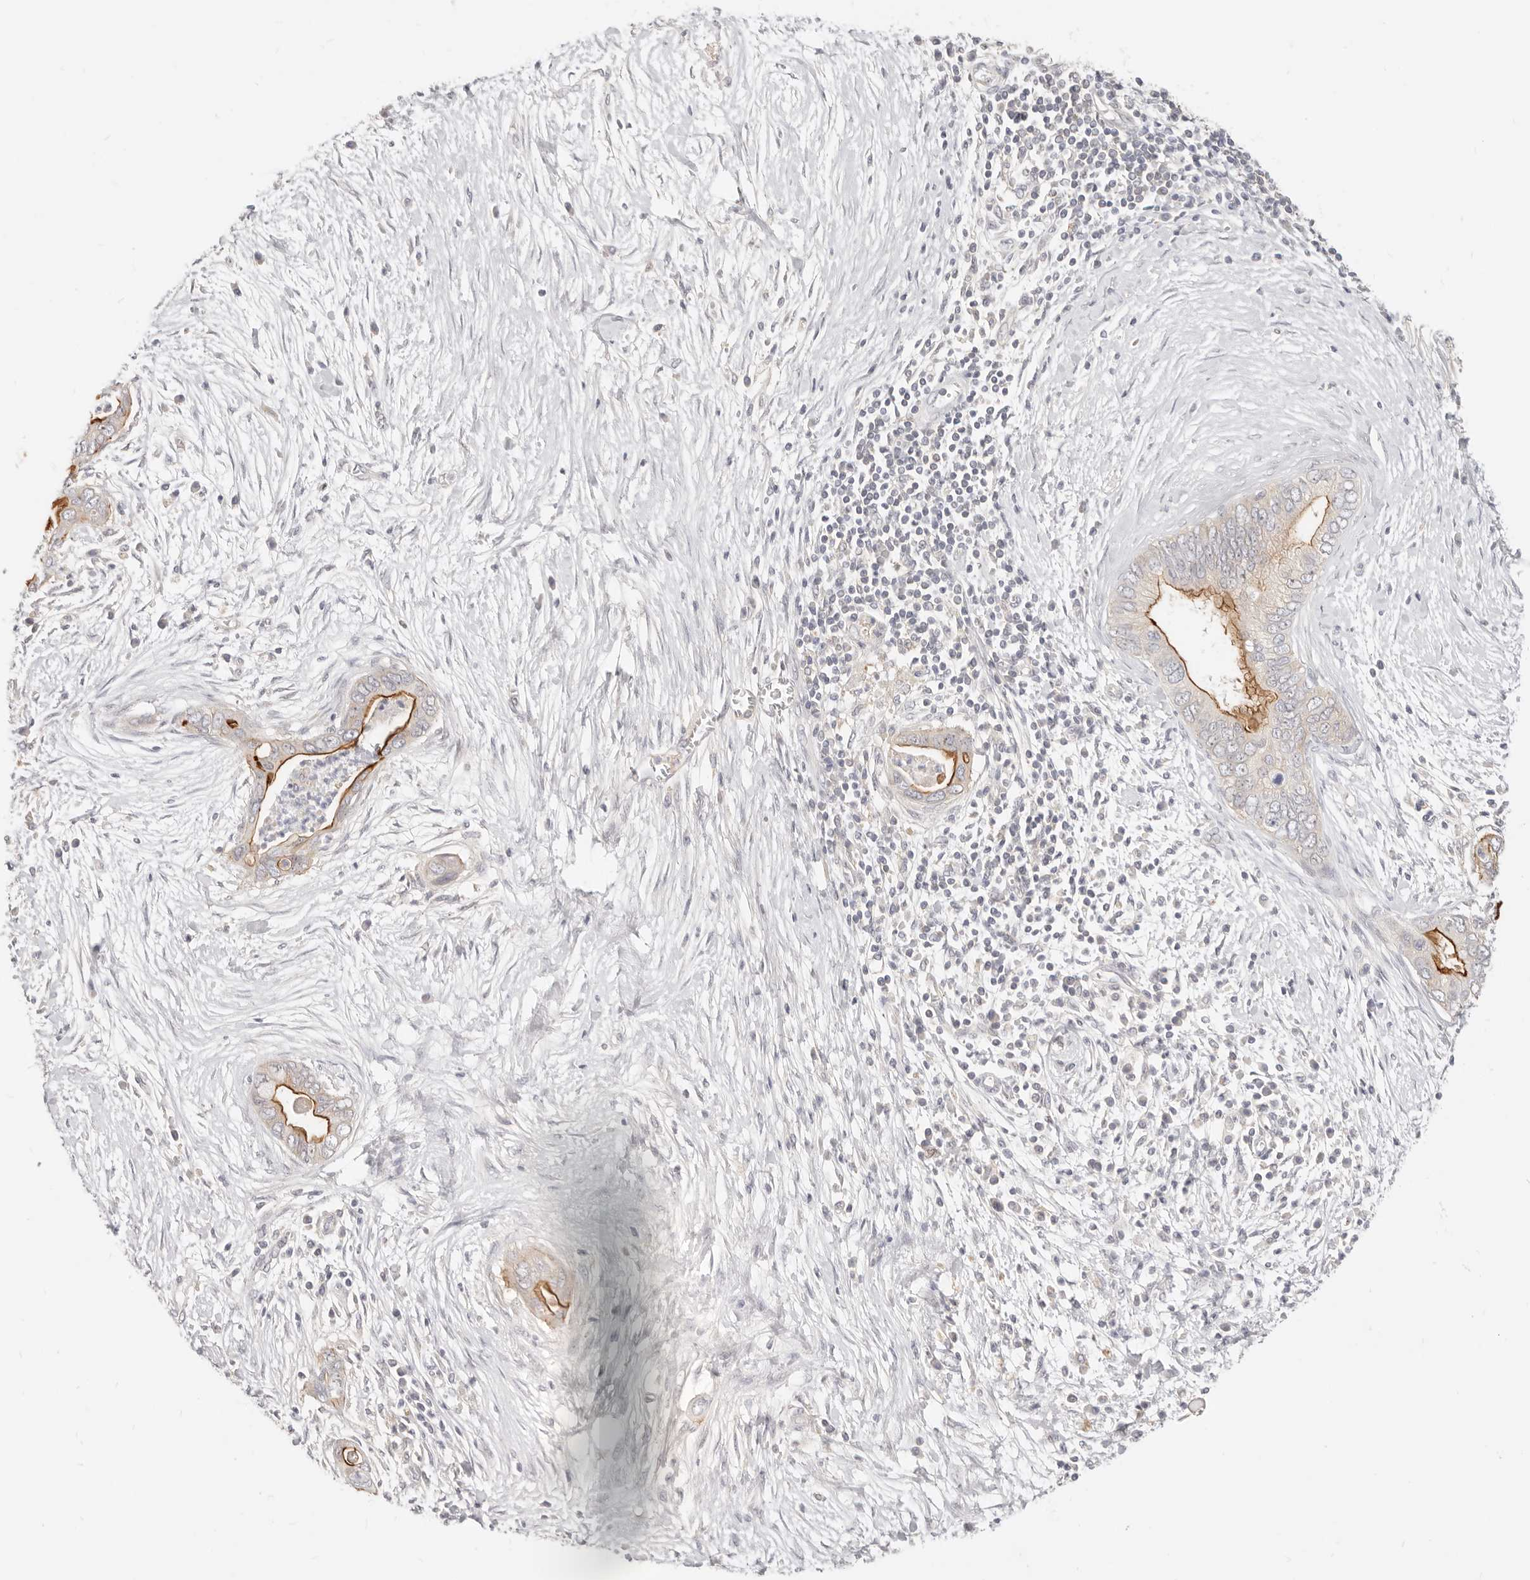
{"staining": {"intensity": "strong", "quantity": "25%-75%", "location": "cytoplasmic/membranous"}, "tissue": "pancreatic cancer", "cell_type": "Tumor cells", "image_type": "cancer", "snomed": [{"axis": "morphology", "description": "Adenocarcinoma, NOS"}, {"axis": "topography", "description": "Pancreas"}], "caption": "Immunohistochemical staining of human pancreatic cancer shows high levels of strong cytoplasmic/membranous protein positivity in approximately 25%-75% of tumor cells.", "gene": "LTB4R2", "patient": {"sex": "male", "age": 75}}